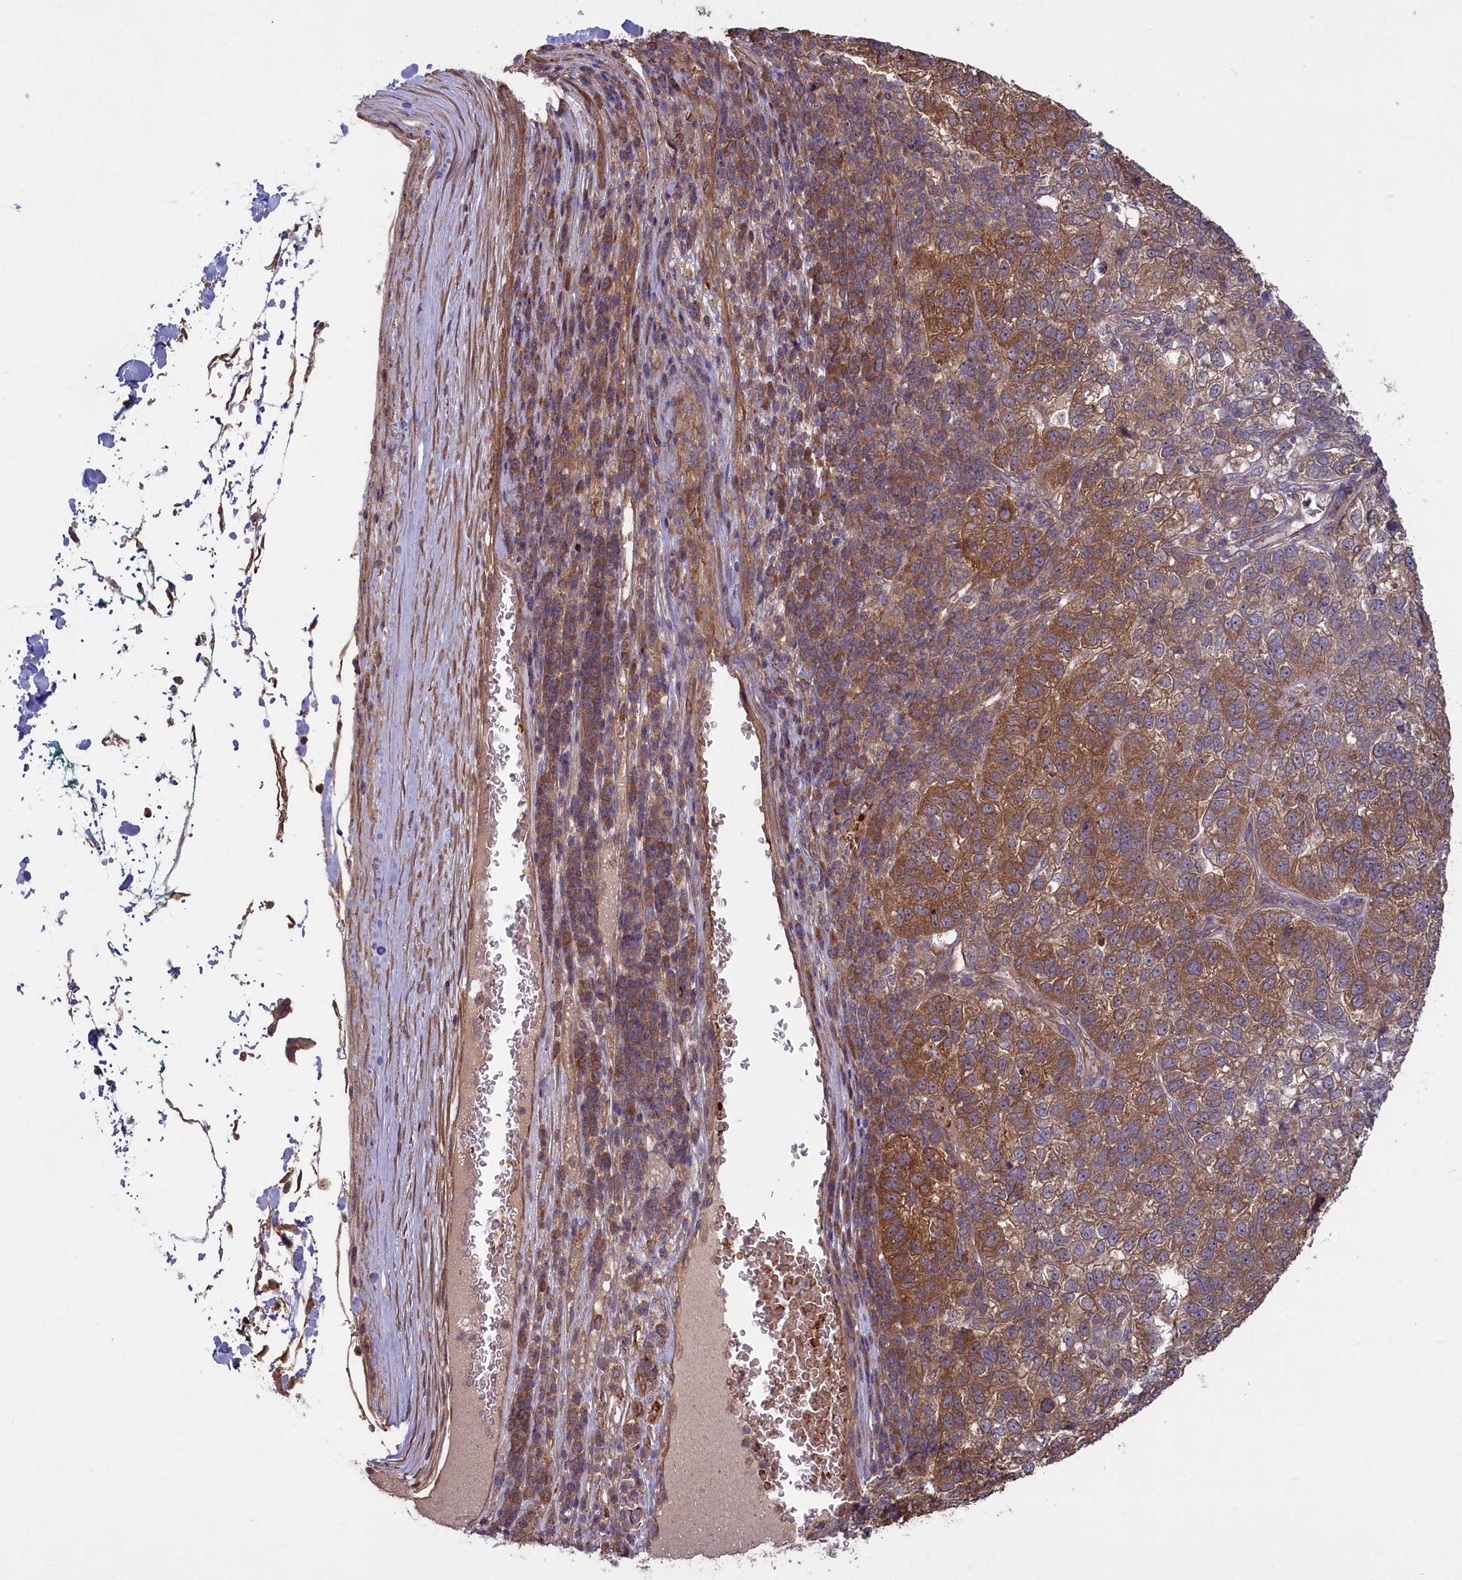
{"staining": {"intensity": "moderate", "quantity": ">75%", "location": "cytoplasmic/membranous"}, "tissue": "pancreatic cancer", "cell_type": "Tumor cells", "image_type": "cancer", "snomed": [{"axis": "morphology", "description": "Adenocarcinoma, NOS"}, {"axis": "topography", "description": "Pancreas"}], "caption": "IHC (DAB) staining of human adenocarcinoma (pancreatic) exhibits moderate cytoplasmic/membranous protein positivity in approximately >75% of tumor cells.", "gene": "CIAO2B", "patient": {"sex": "female", "age": 61}}